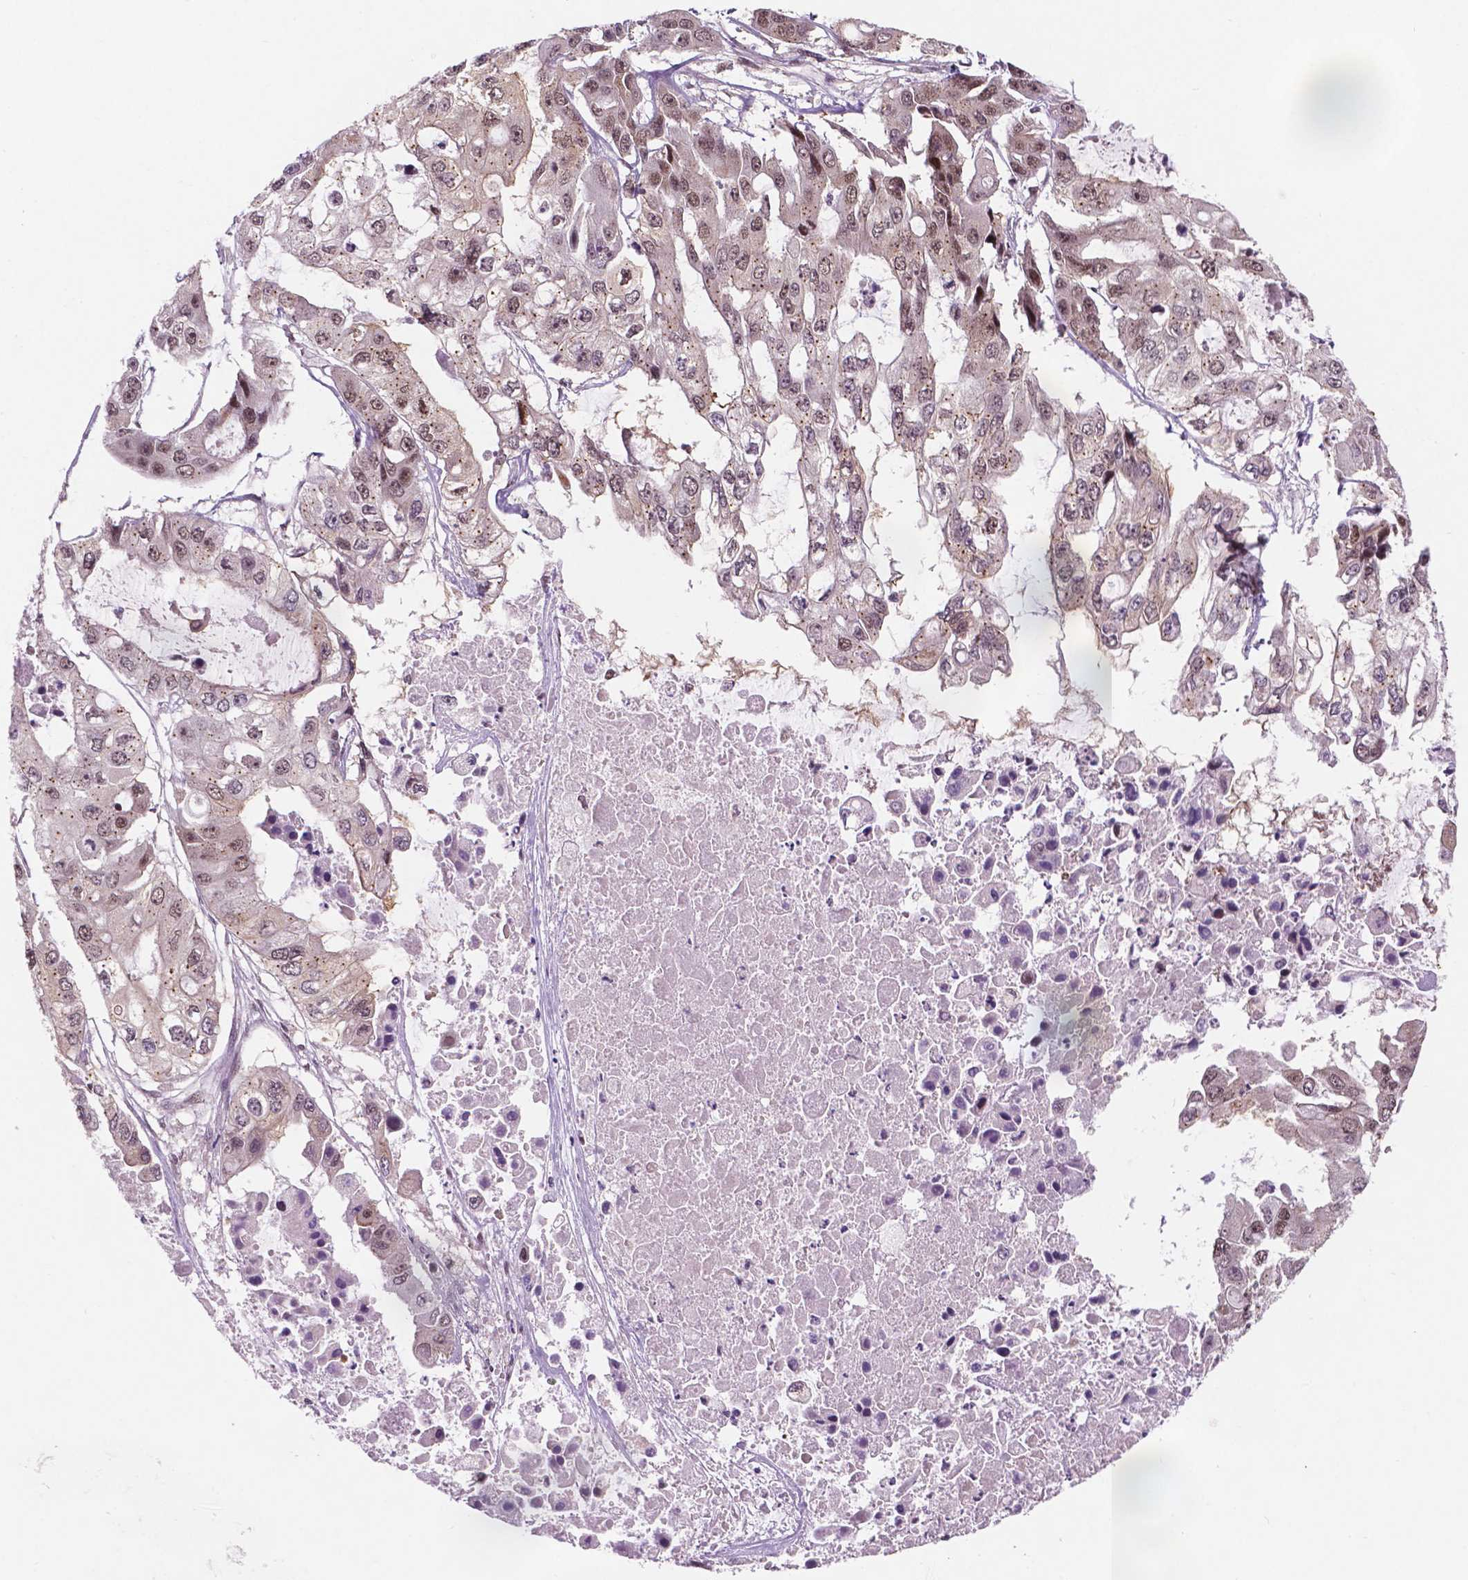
{"staining": {"intensity": "moderate", "quantity": "25%-75%", "location": "nuclear"}, "tissue": "ovarian cancer", "cell_type": "Tumor cells", "image_type": "cancer", "snomed": [{"axis": "morphology", "description": "Cystadenocarcinoma, serous, NOS"}, {"axis": "topography", "description": "Ovary"}], "caption": "Immunohistochemistry (IHC) of ovarian cancer (serous cystadenocarcinoma) displays medium levels of moderate nuclear staining in about 25%-75% of tumor cells. Using DAB (brown) and hematoxylin (blue) stains, captured at high magnification using brightfield microscopy.", "gene": "PER2", "patient": {"sex": "female", "age": 56}}